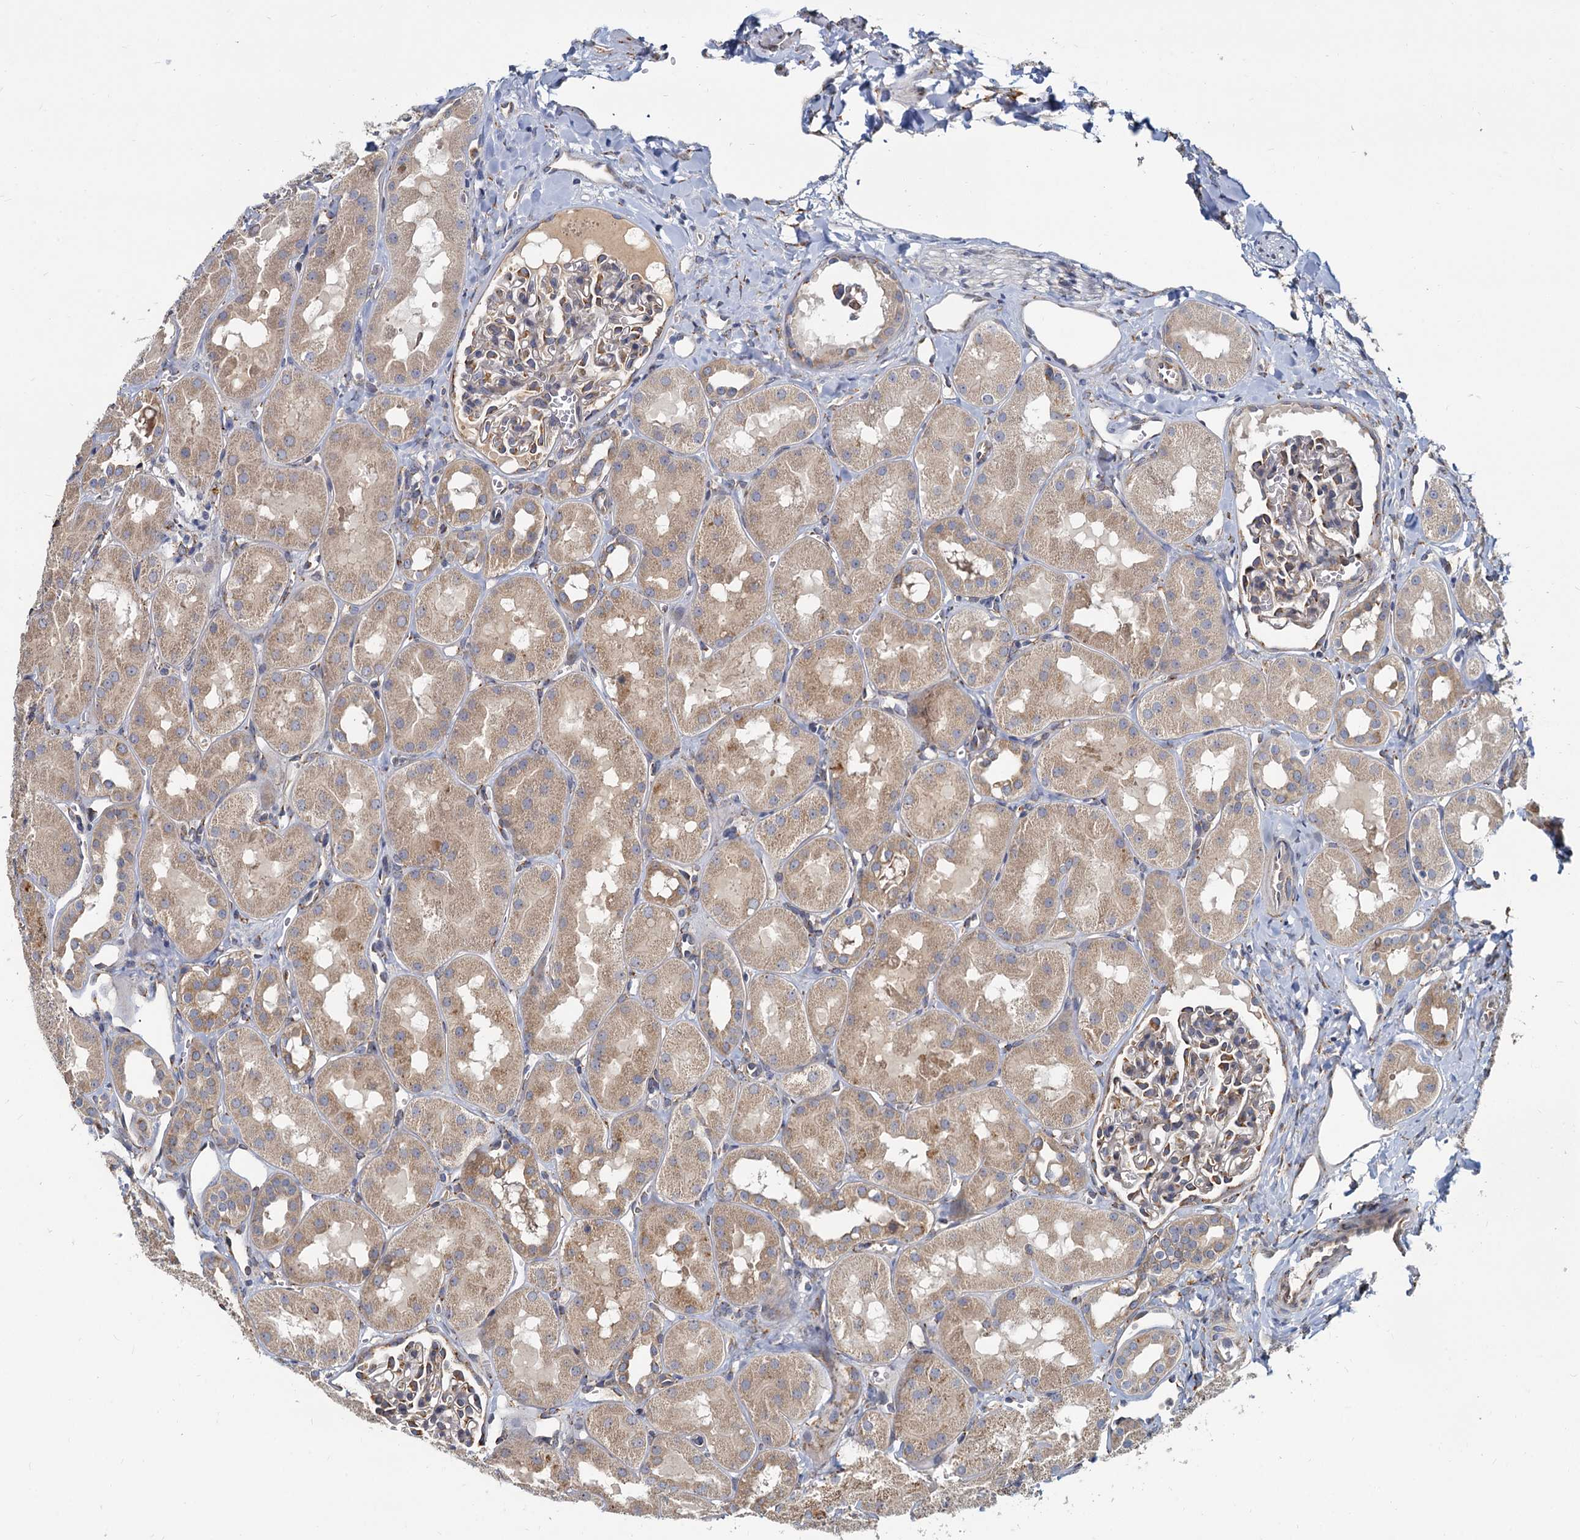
{"staining": {"intensity": "moderate", "quantity": "25%-75%", "location": "cytoplasmic/membranous"}, "tissue": "kidney", "cell_type": "Cells in glomeruli", "image_type": "normal", "snomed": [{"axis": "morphology", "description": "Normal tissue, NOS"}, {"axis": "topography", "description": "Kidney"}, {"axis": "topography", "description": "Urinary bladder"}], "caption": "Protein staining exhibits moderate cytoplasmic/membranous expression in approximately 25%-75% of cells in glomeruli in normal kidney.", "gene": "LRRC51", "patient": {"sex": "male", "age": 16}}